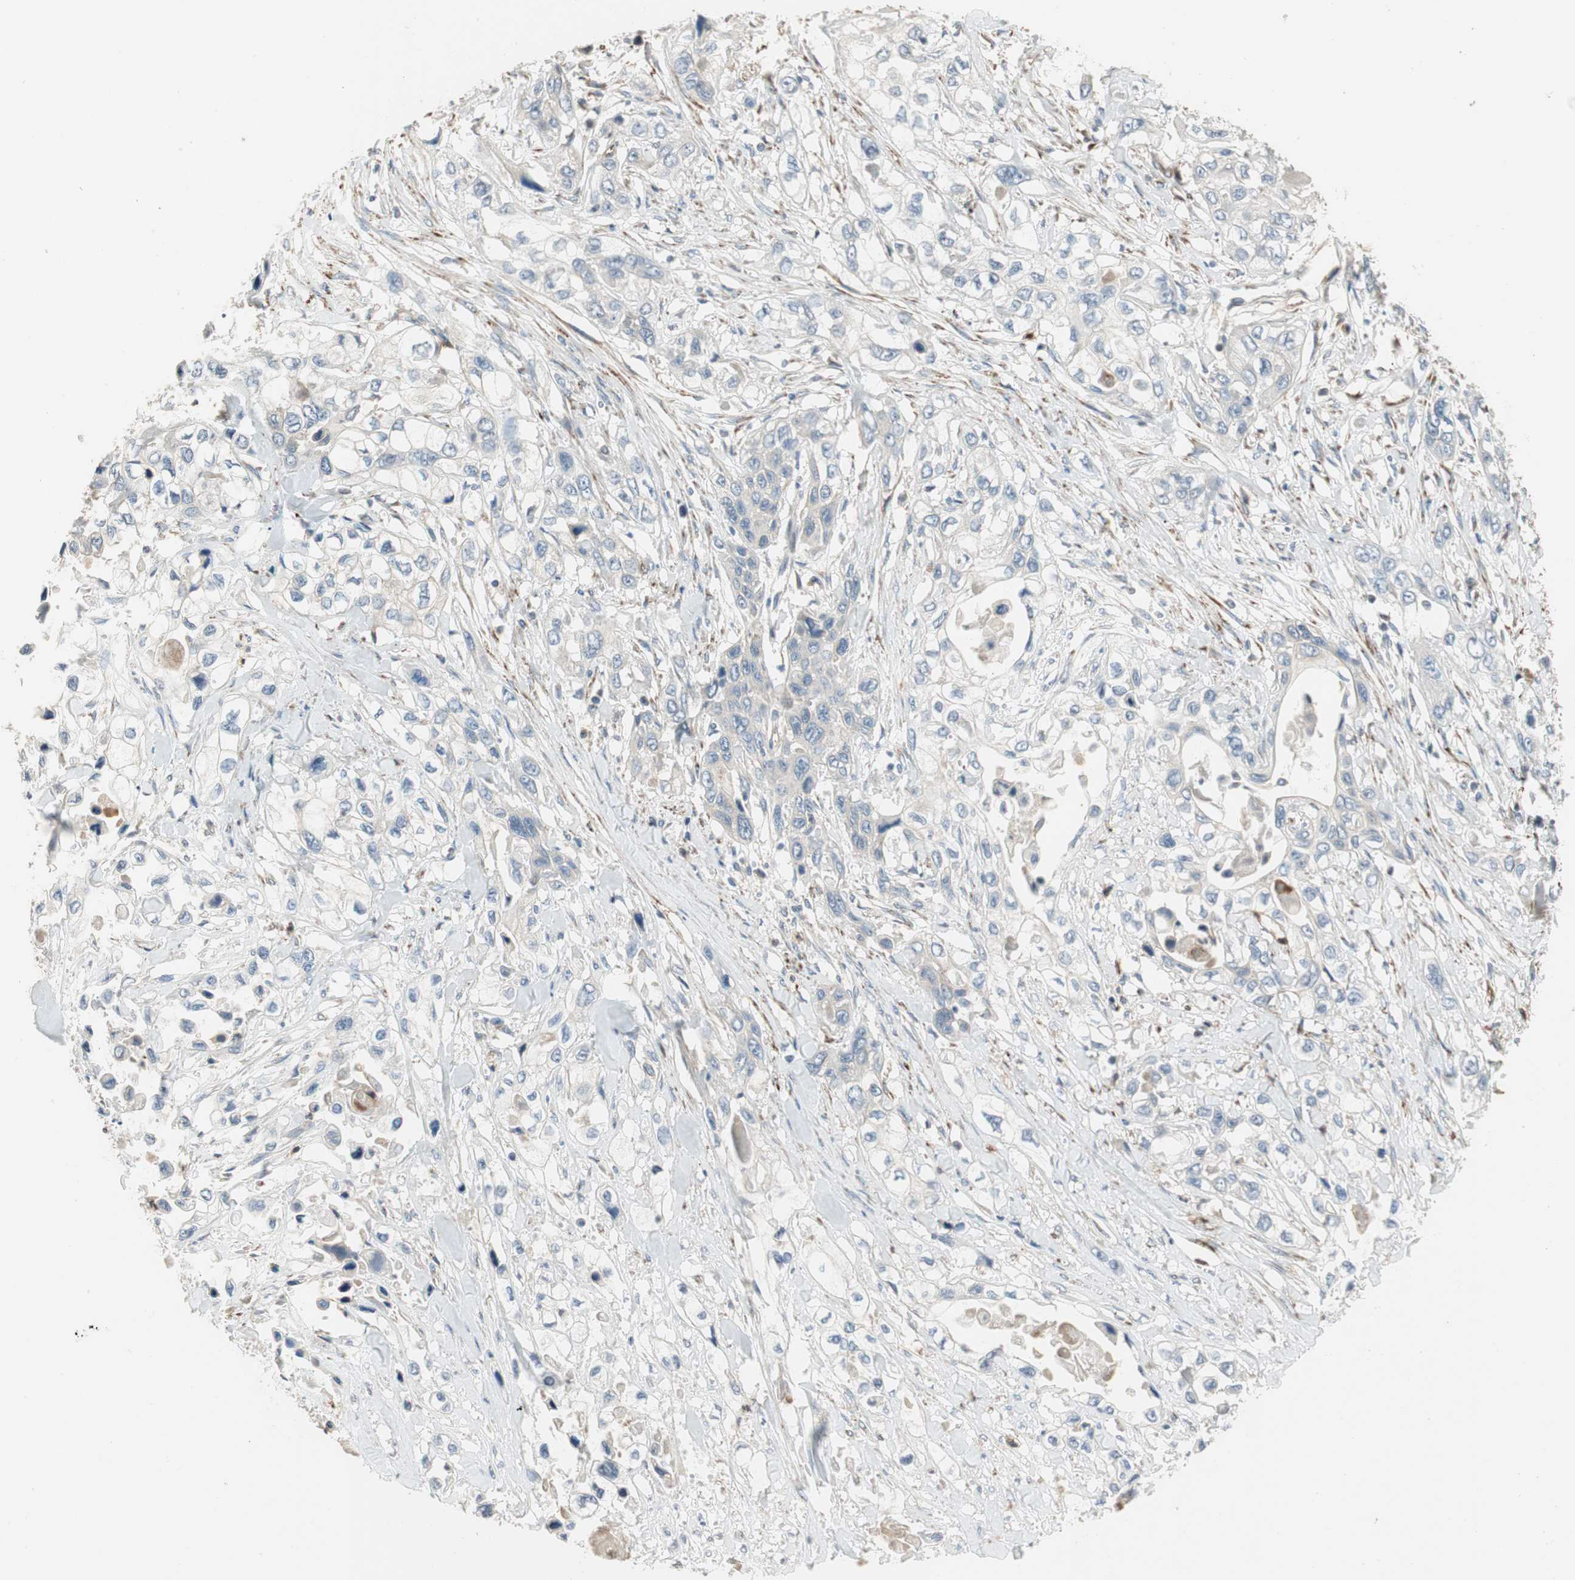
{"staining": {"intensity": "negative", "quantity": "none", "location": "none"}, "tissue": "pancreatic cancer", "cell_type": "Tumor cells", "image_type": "cancer", "snomed": [{"axis": "morphology", "description": "Adenocarcinoma, NOS"}, {"axis": "topography", "description": "Pancreas"}], "caption": "High magnification brightfield microscopy of pancreatic cancer stained with DAB (3,3'-diaminobenzidine) (brown) and counterstained with hematoxylin (blue): tumor cells show no significant expression. Nuclei are stained in blue.", "gene": "ALPL", "patient": {"sex": "female", "age": 70}}